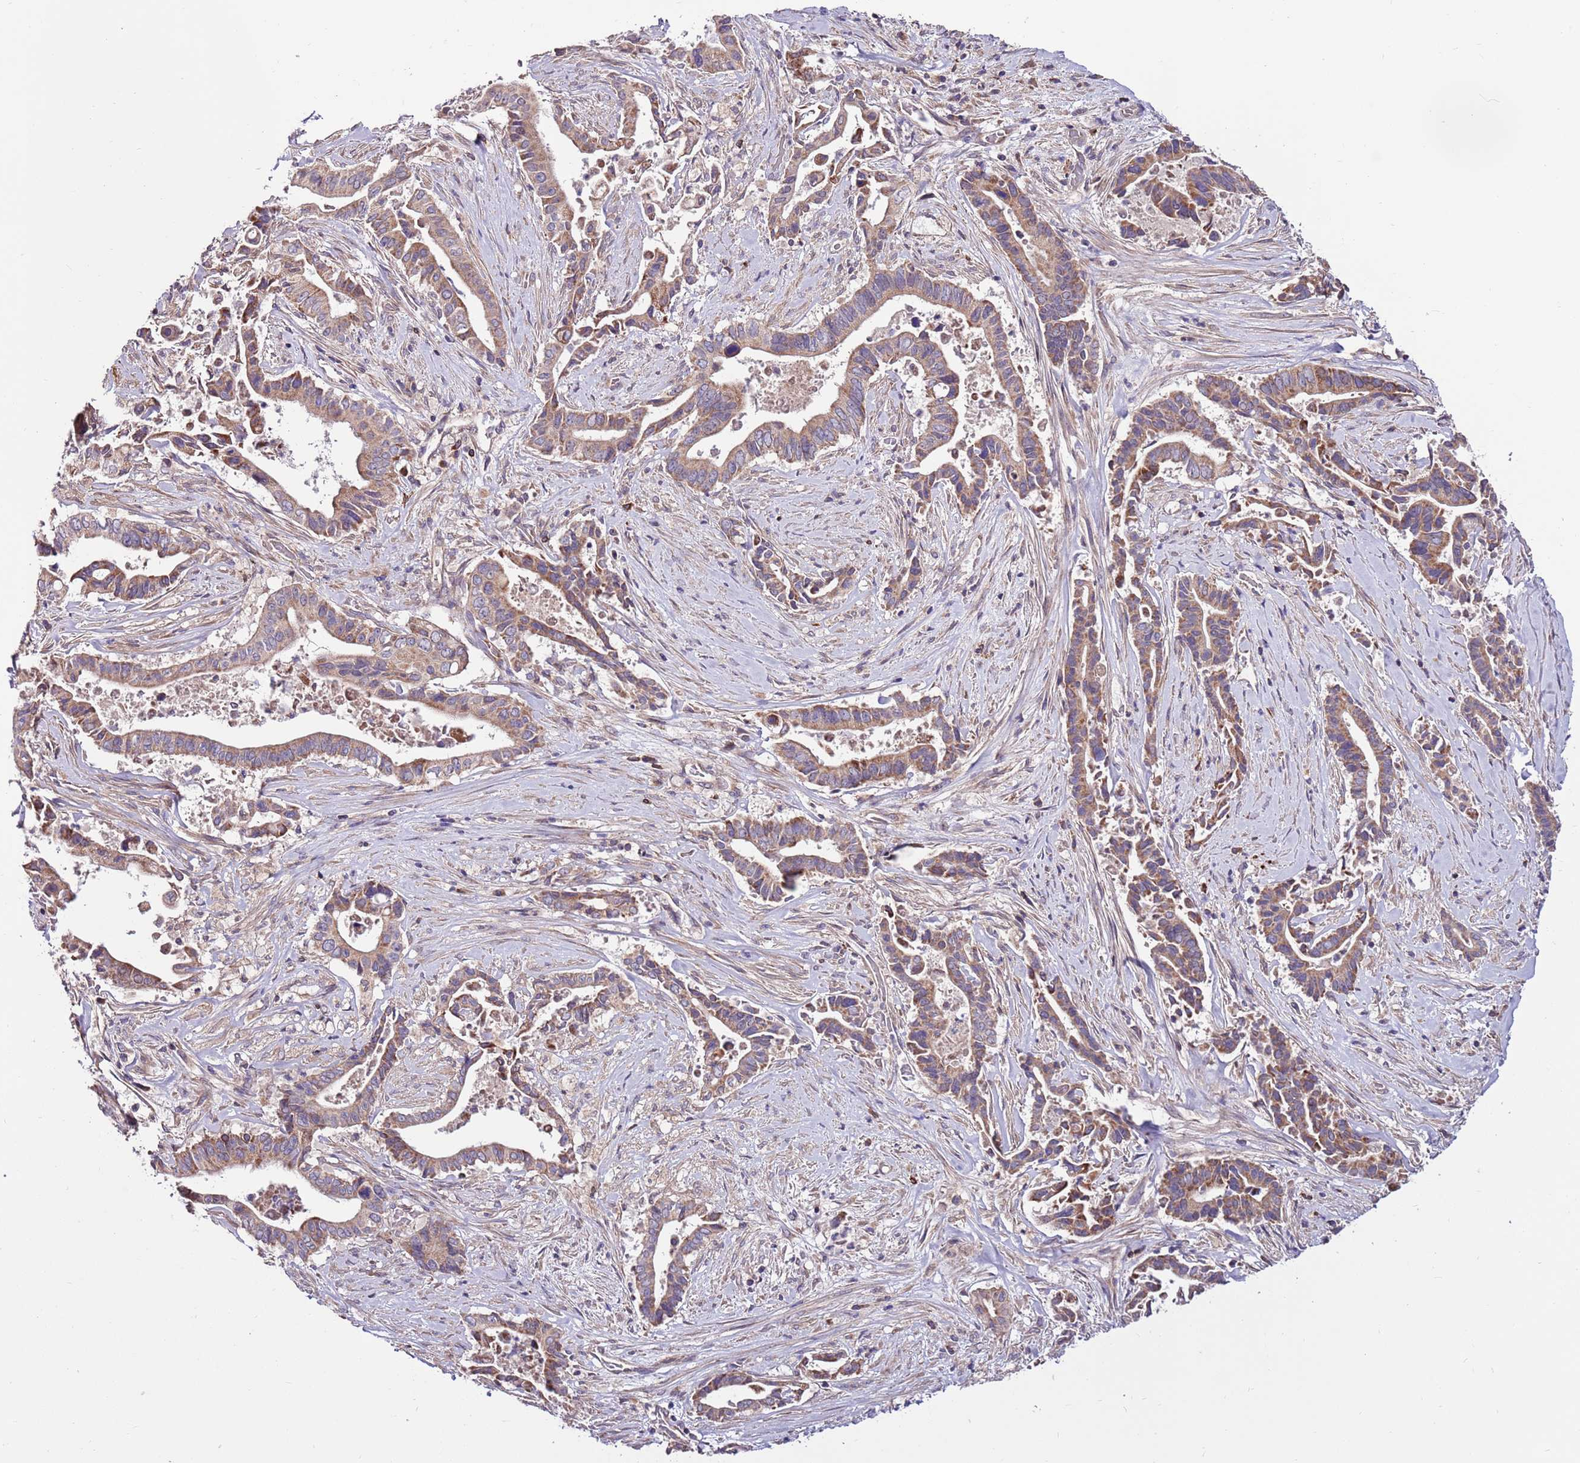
{"staining": {"intensity": "moderate", "quantity": ">75%", "location": "cytoplasmic/membranous"}, "tissue": "pancreatic cancer", "cell_type": "Tumor cells", "image_type": "cancer", "snomed": [{"axis": "morphology", "description": "Adenocarcinoma, NOS"}, {"axis": "topography", "description": "Pancreas"}], "caption": "Protein expression analysis of pancreatic cancer displays moderate cytoplasmic/membranous staining in approximately >75% of tumor cells. (IHC, brightfield microscopy, high magnification).", "gene": "SMG1", "patient": {"sex": "female", "age": 77}}